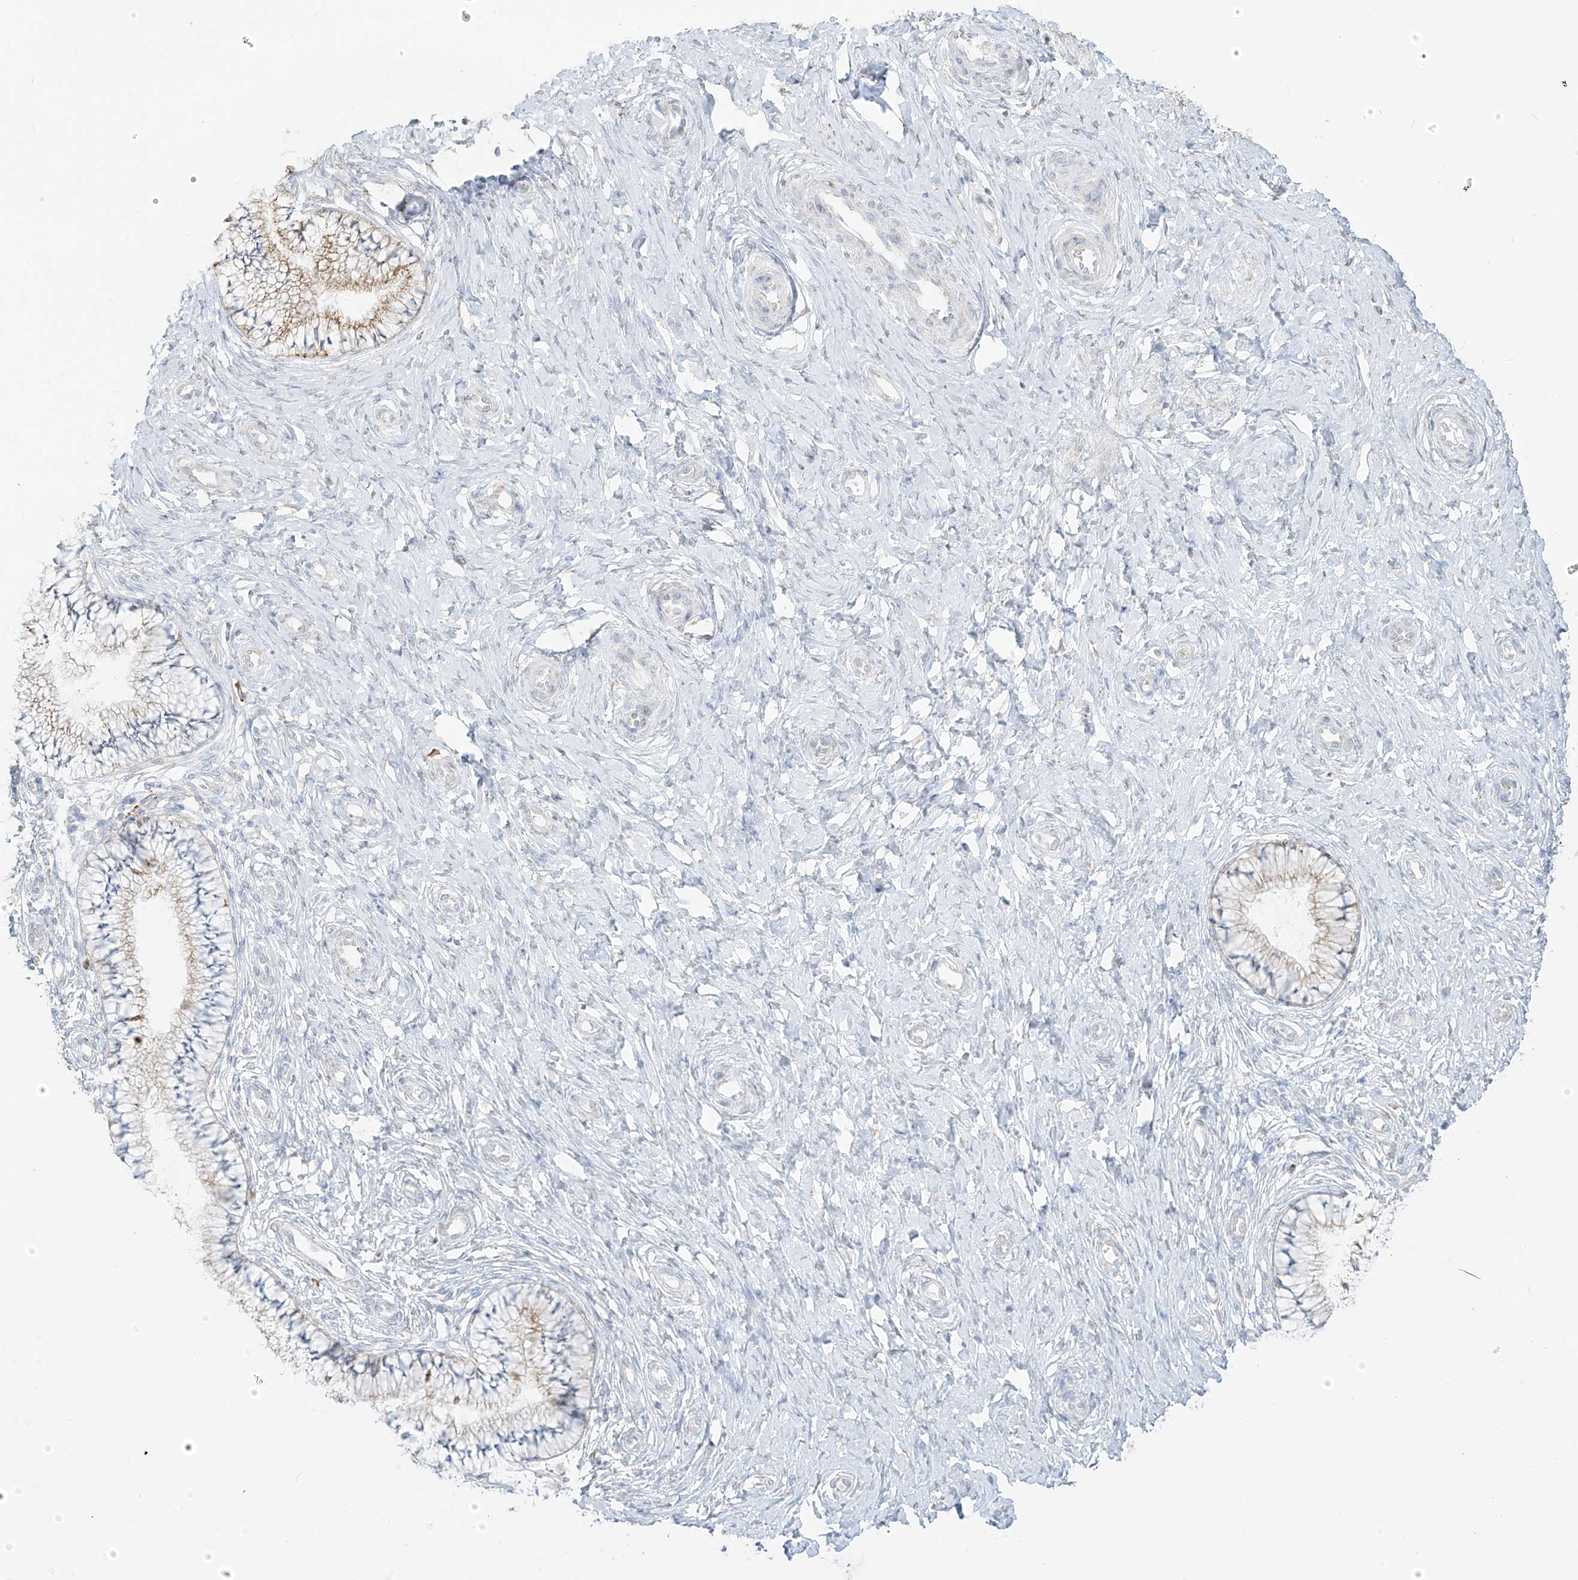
{"staining": {"intensity": "moderate", "quantity": "25%-75%", "location": "cytoplasmic/membranous"}, "tissue": "cervix", "cell_type": "Glandular cells", "image_type": "normal", "snomed": [{"axis": "morphology", "description": "Normal tissue, NOS"}, {"axis": "topography", "description": "Cervix"}], "caption": "This histopathology image exhibits immunohistochemistry (IHC) staining of normal human cervix, with medium moderate cytoplasmic/membranous expression in about 25%-75% of glandular cells.", "gene": "LRRC59", "patient": {"sex": "female", "age": 36}}